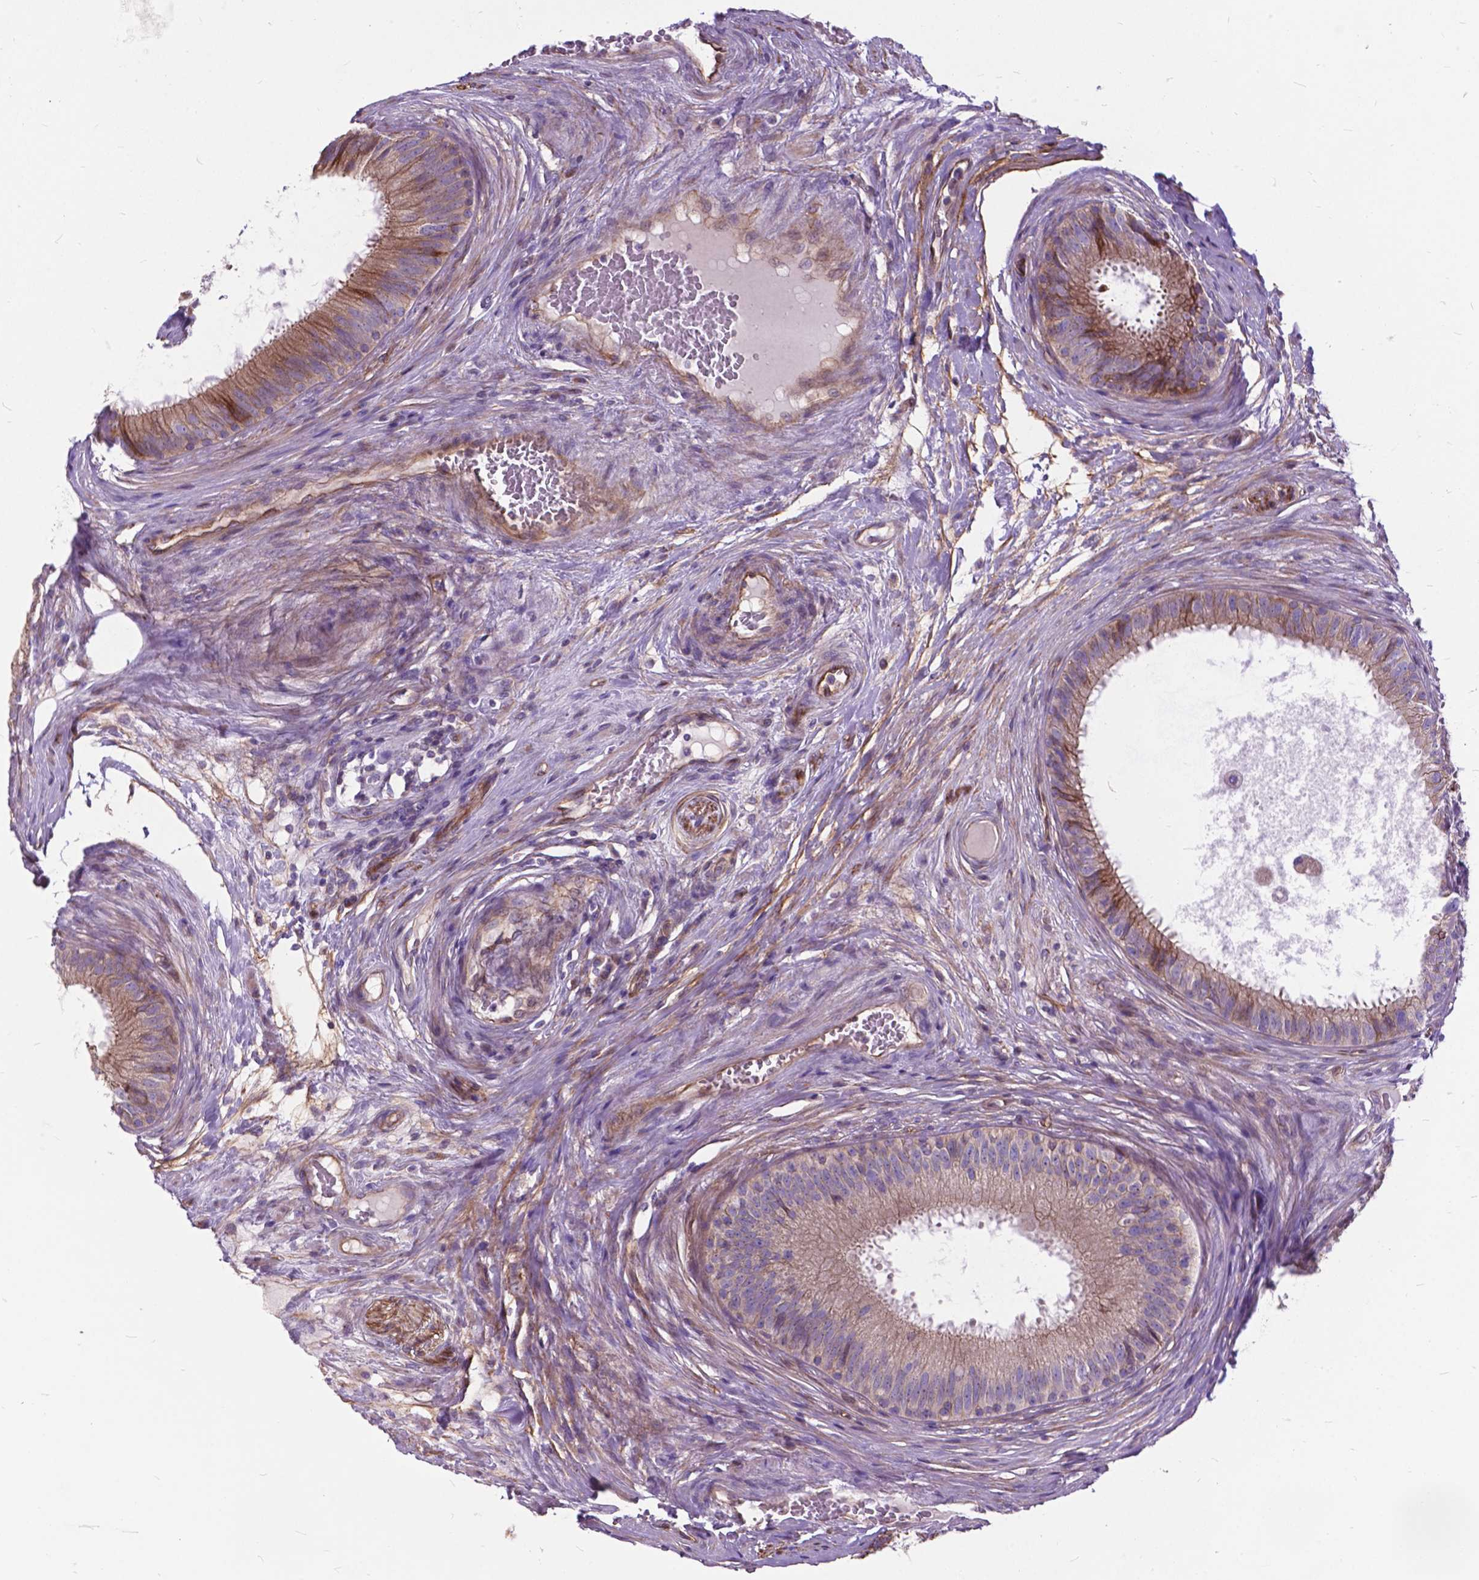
{"staining": {"intensity": "moderate", "quantity": ">75%", "location": "cytoplasmic/membranous"}, "tissue": "epididymis", "cell_type": "Glandular cells", "image_type": "normal", "snomed": [{"axis": "morphology", "description": "Normal tissue, NOS"}, {"axis": "topography", "description": "Epididymis"}], "caption": "Protein analysis of normal epididymis demonstrates moderate cytoplasmic/membranous positivity in about >75% of glandular cells. The staining was performed using DAB (3,3'-diaminobenzidine) to visualize the protein expression in brown, while the nuclei were stained in blue with hematoxylin (Magnification: 20x).", "gene": "FLT4", "patient": {"sex": "male", "age": 59}}